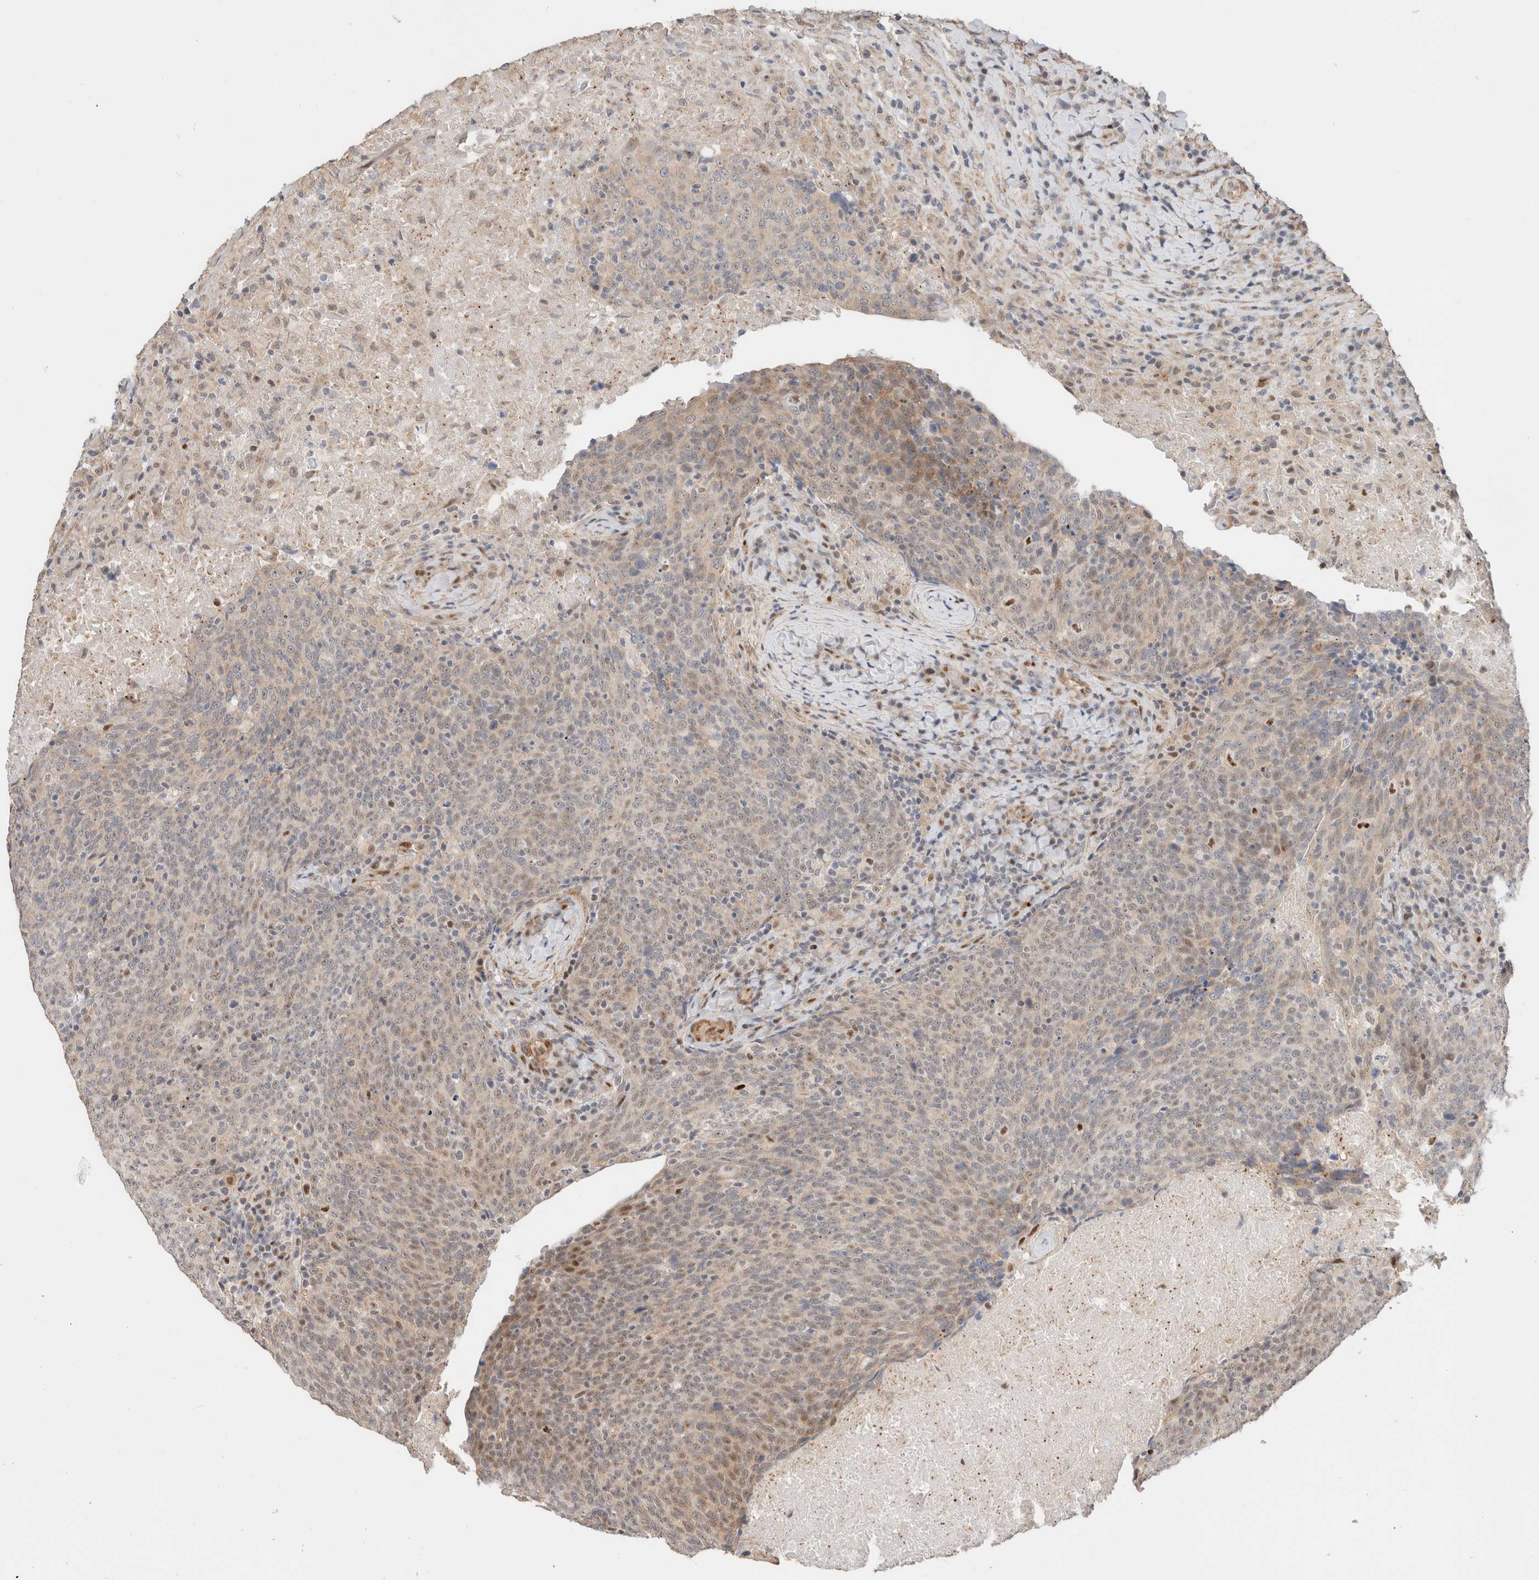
{"staining": {"intensity": "weak", "quantity": "<25%", "location": "cytoplasmic/membranous,nuclear"}, "tissue": "head and neck cancer", "cell_type": "Tumor cells", "image_type": "cancer", "snomed": [{"axis": "morphology", "description": "Squamous cell carcinoma, NOS"}, {"axis": "morphology", "description": "Squamous cell carcinoma, metastatic, NOS"}, {"axis": "topography", "description": "Lymph node"}, {"axis": "topography", "description": "Head-Neck"}], "caption": "Head and neck squamous cell carcinoma stained for a protein using IHC shows no expression tumor cells.", "gene": "ID3", "patient": {"sex": "male", "age": 62}}